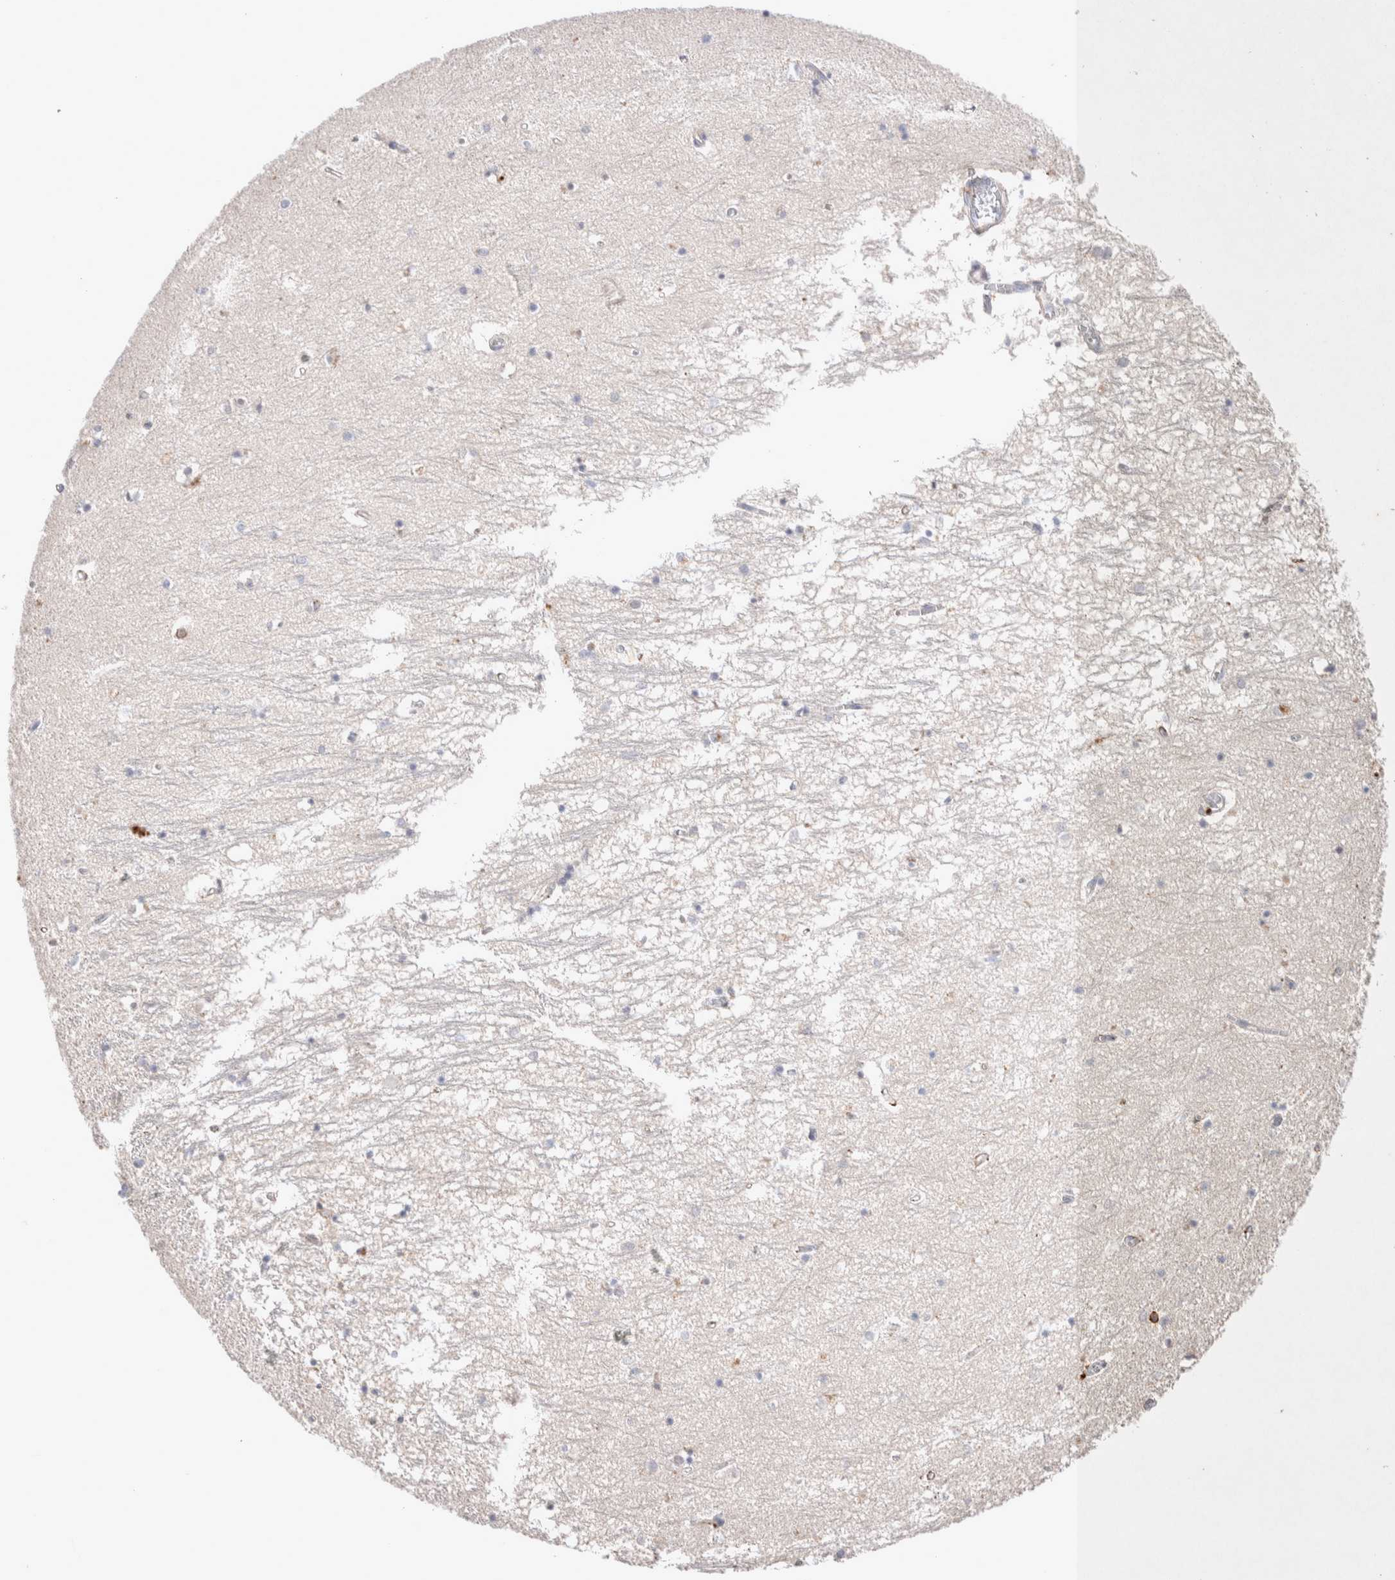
{"staining": {"intensity": "negative", "quantity": "none", "location": "none"}, "tissue": "hippocampus", "cell_type": "Glial cells", "image_type": "normal", "snomed": [{"axis": "morphology", "description": "Normal tissue, NOS"}, {"axis": "topography", "description": "Hippocampus"}], "caption": "Image shows no significant protein expression in glial cells of unremarkable hippocampus.", "gene": "FFAR2", "patient": {"sex": "male", "age": 70}}